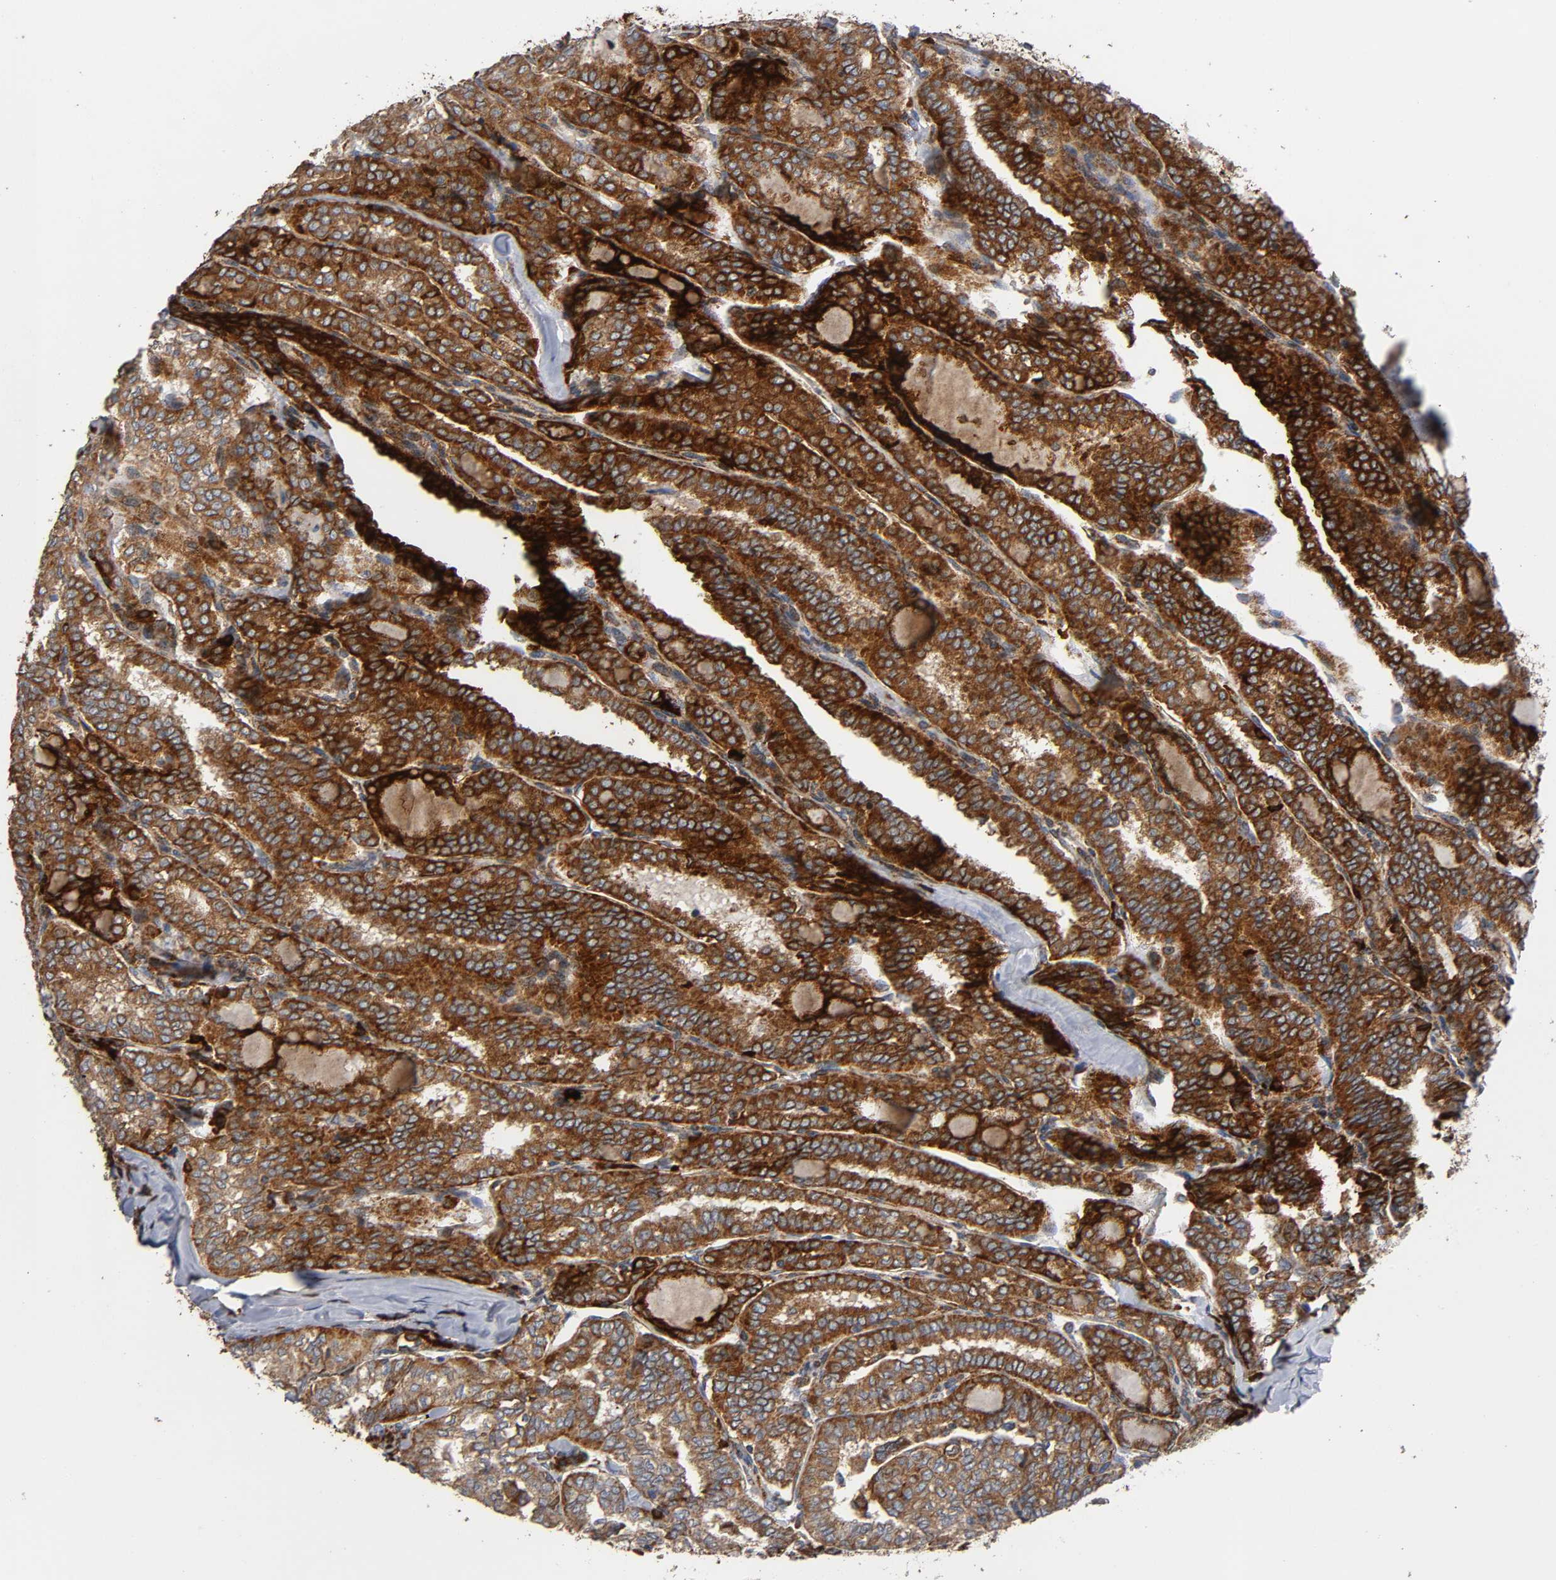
{"staining": {"intensity": "strong", "quantity": "25%-75%", "location": "cytoplasmic/membranous"}, "tissue": "thyroid cancer", "cell_type": "Tumor cells", "image_type": "cancer", "snomed": [{"axis": "morphology", "description": "Papillary adenocarcinoma, NOS"}, {"axis": "topography", "description": "Thyroid gland"}], "caption": "Immunohistochemical staining of thyroid papillary adenocarcinoma reveals high levels of strong cytoplasmic/membranous protein positivity in approximately 25%-75% of tumor cells.", "gene": "MAP3K1", "patient": {"sex": "female", "age": 30}}